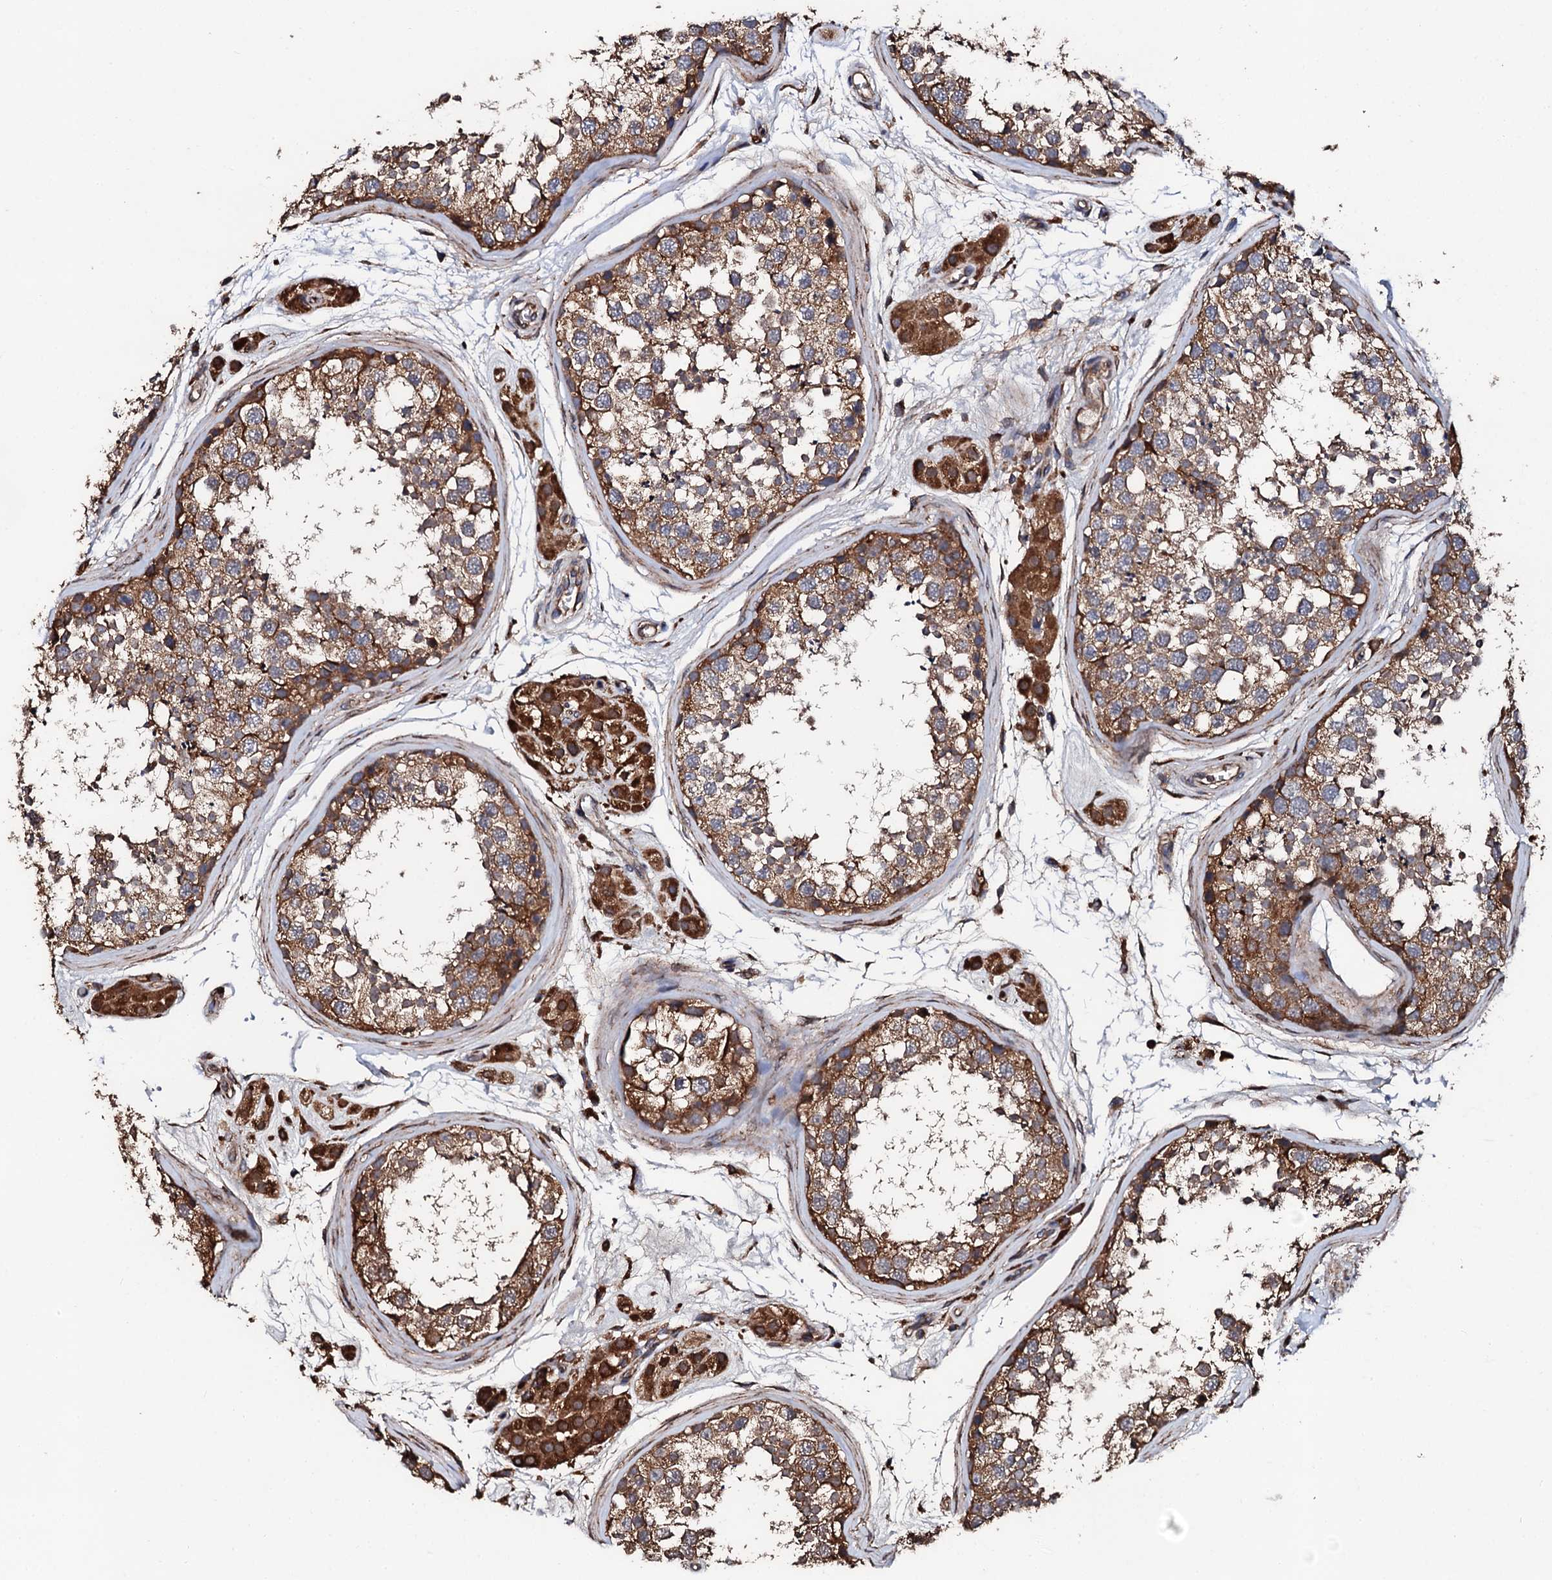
{"staining": {"intensity": "moderate", "quantity": ">75%", "location": "cytoplasmic/membranous"}, "tissue": "testis", "cell_type": "Cells in seminiferous ducts", "image_type": "normal", "snomed": [{"axis": "morphology", "description": "Normal tissue, NOS"}, {"axis": "topography", "description": "Testis"}], "caption": "Approximately >75% of cells in seminiferous ducts in benign human testis exhibit moderate cytoplasmic/membranous protein positivity as visualized by brown immunohistochemical staining.", "gene": "CKAP5", "patient": {"sex": "male", "age": 56}}